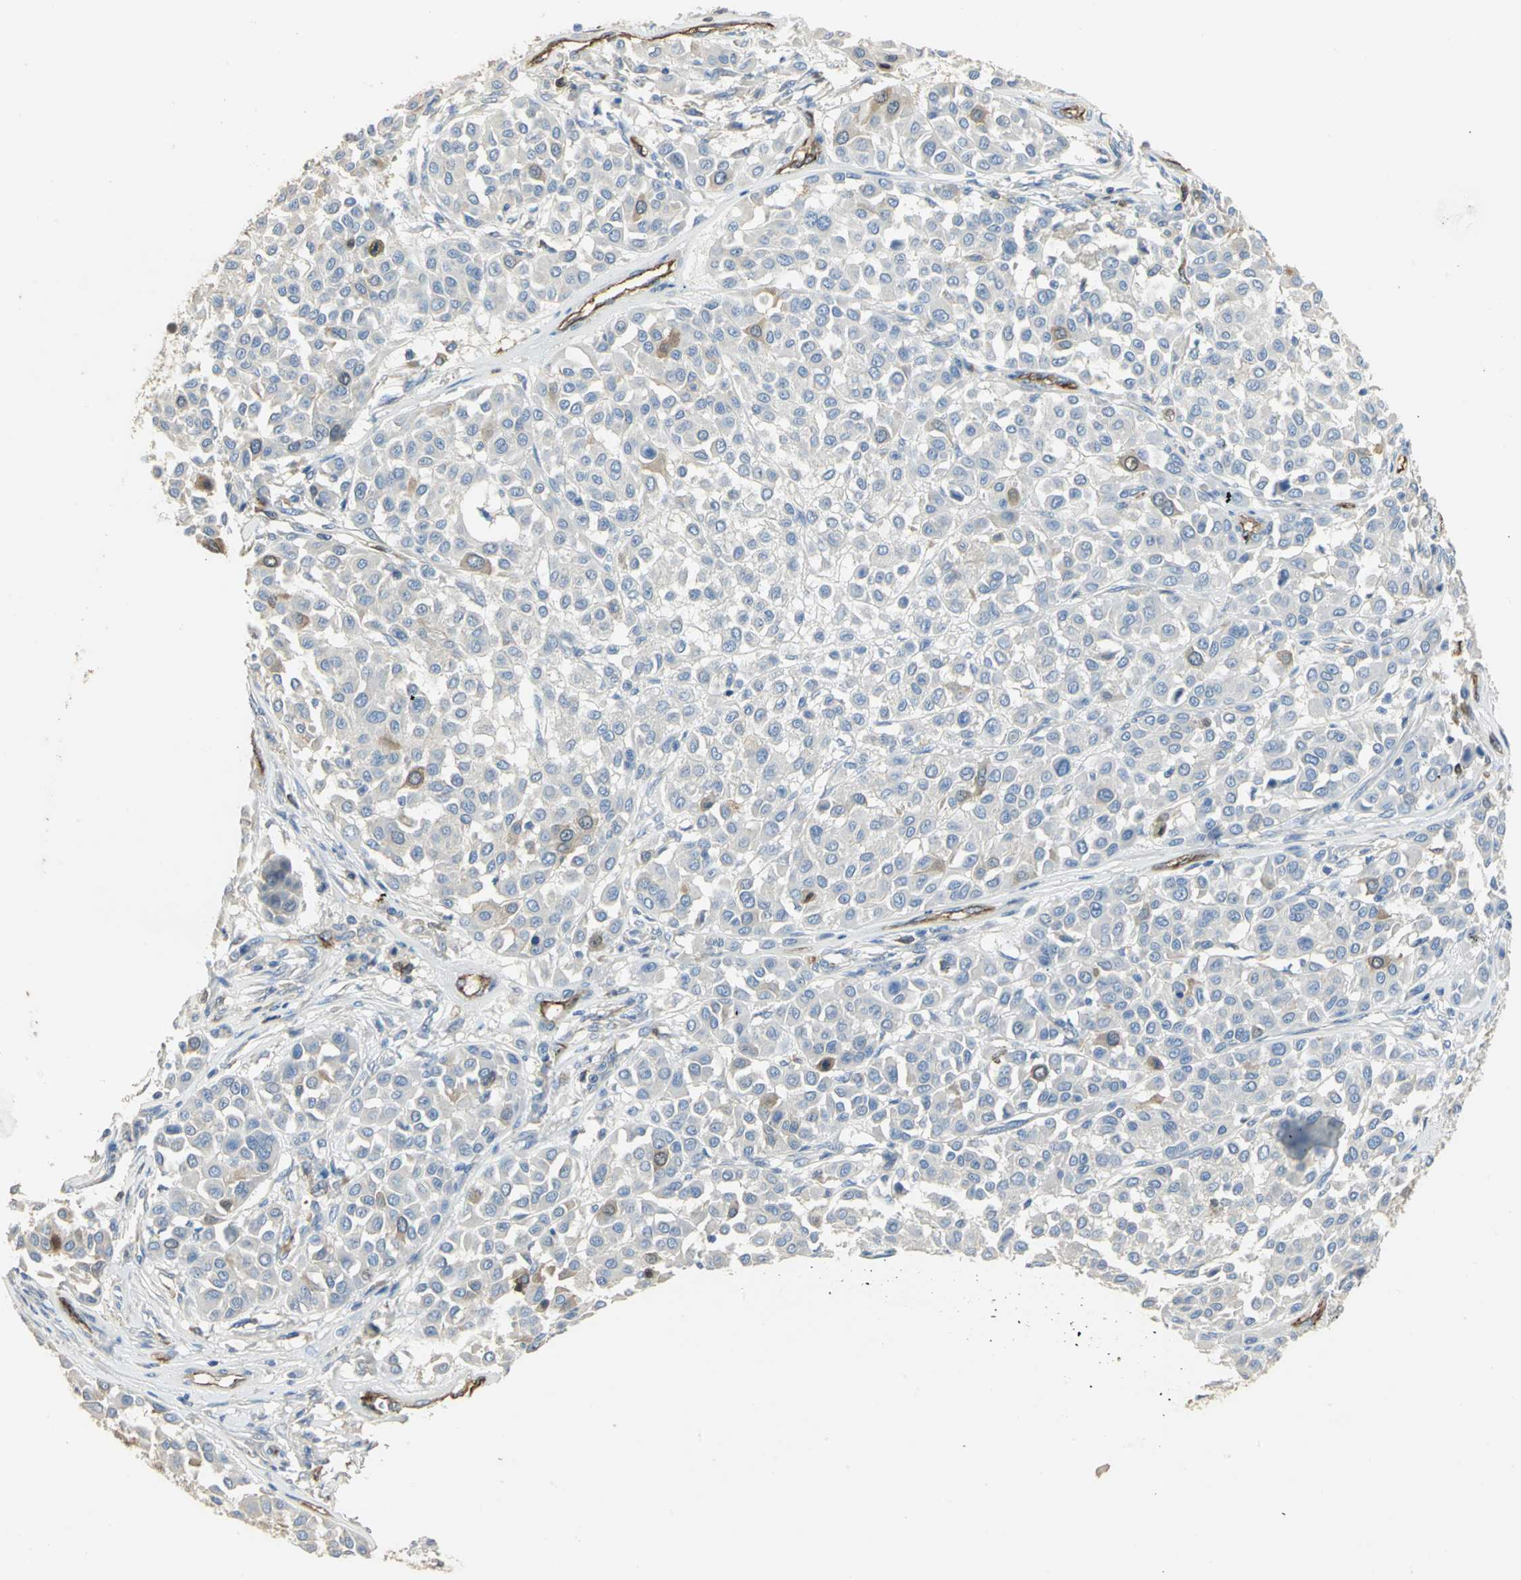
{"staining": {"intensity": "strong", "quantity": "<25%", "location": "cytoplasmic/membranous"}, "tissue": "melanoma", "cell_type": "Tumor cells", "image_type": "cancer", "snomed": [{"axis": "morphology", "description": "Malignant melanoma, Metastatic site"}, {"axis": "topography", "description": "Soft tissue"}], "caption": "The immunohistochemical stain shows strong cytoplasmic/membranous positivity in tumor cells of malignant melanoma (metastatic site) tissue.", "gene": "DLGAP5", "patient": {"sex": "male", "age": 41}}